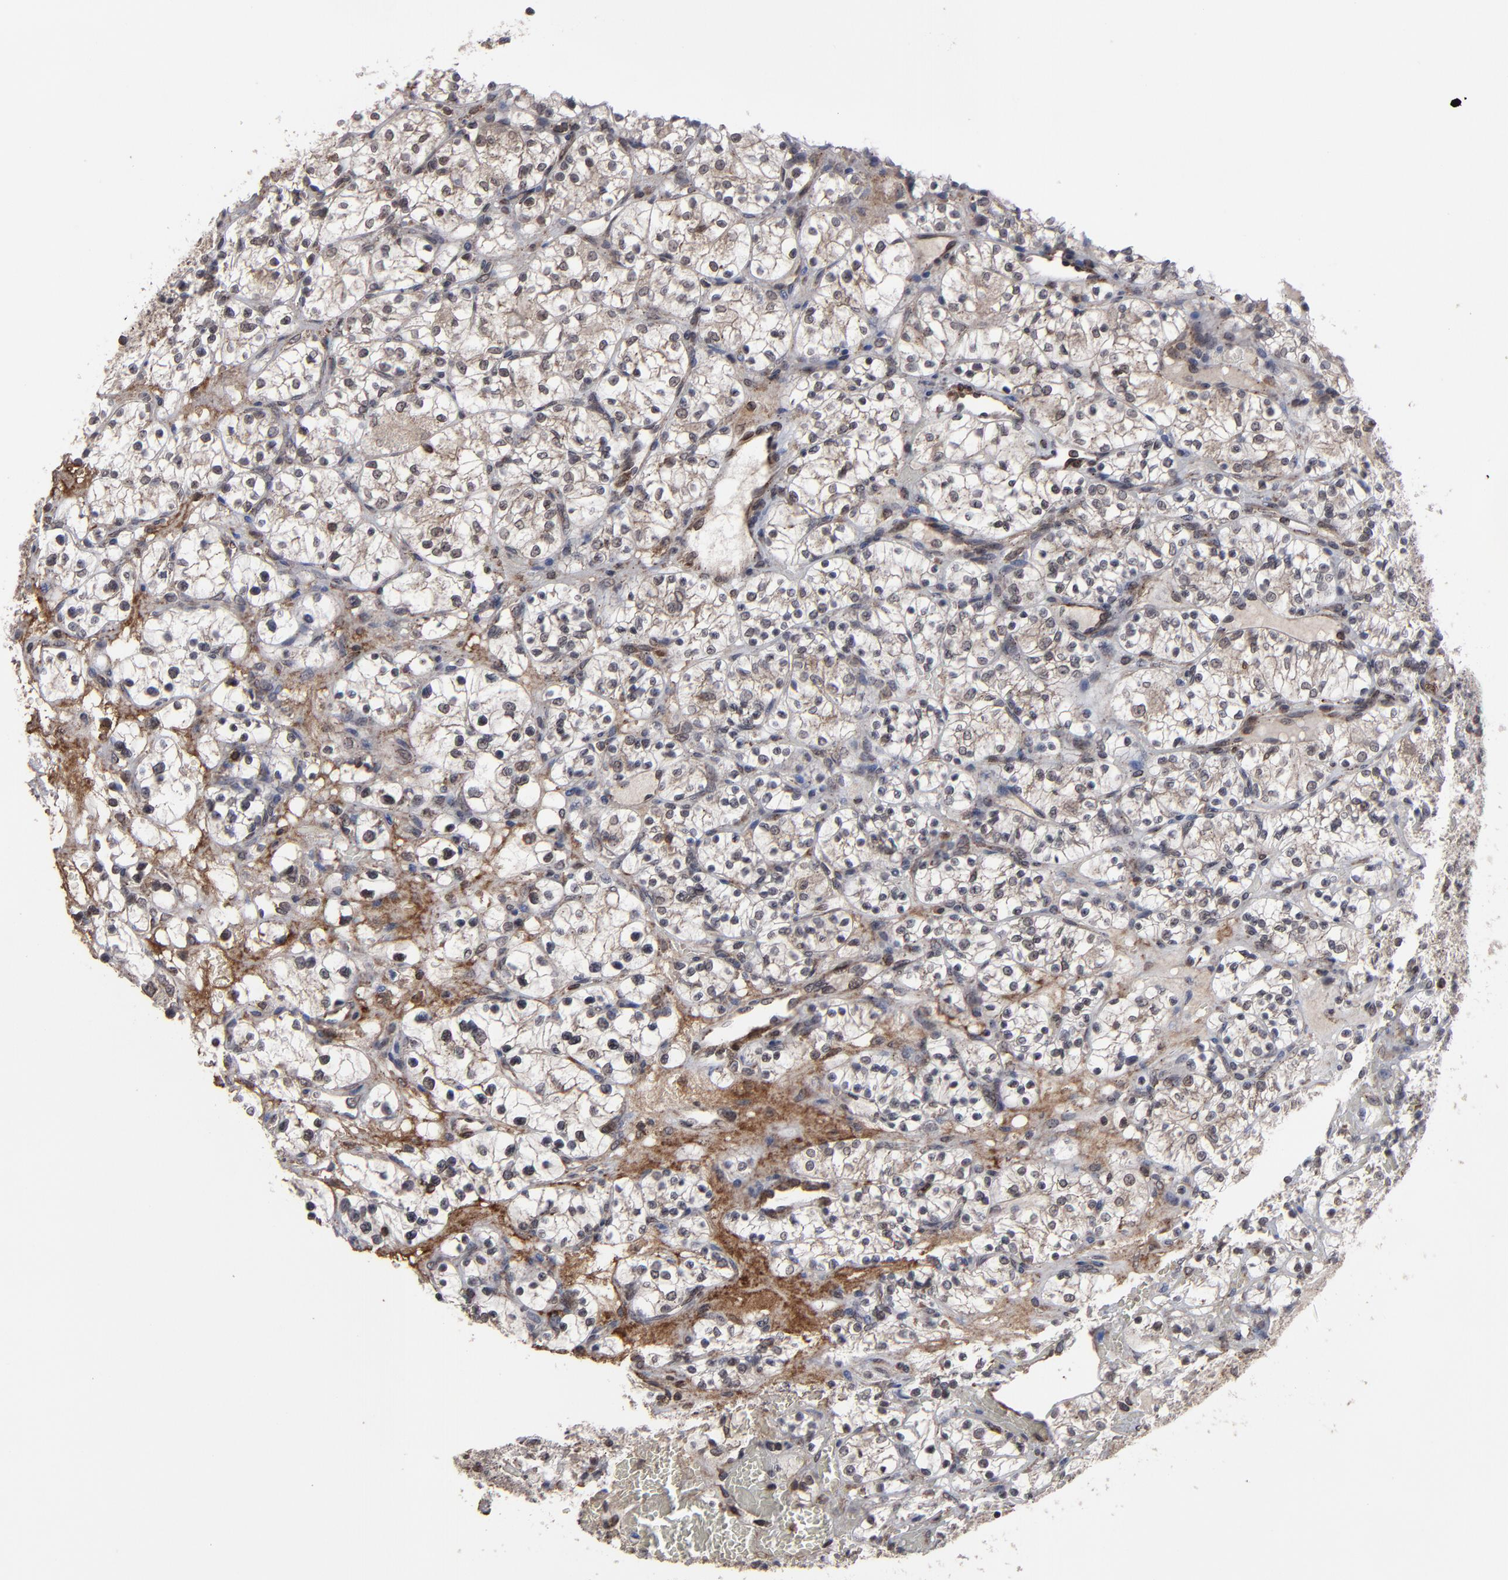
{"staining": {"intensity": "moderate", "quantity": ">75%", "location": "cytoplasmic/membranous,nuclear"}, "tissue": "renal cancer", "cell_type": "Tumor cells", "image_type": "cancer", "snomed": [{"axis": "morphology", "description": "Adenocarcinoma, NOS"}, {"axis": "topography", "description": "Kidney"}], "caption": "Immunohistochemical staining of renal adenocarcinoma reveals medium levels of moderate cytoplasmic/membranous and nuclear protein expression in about >75% of tumor cells.", "gene": "KIAA2026", "patient": {"sex": "female", "age": 60}}